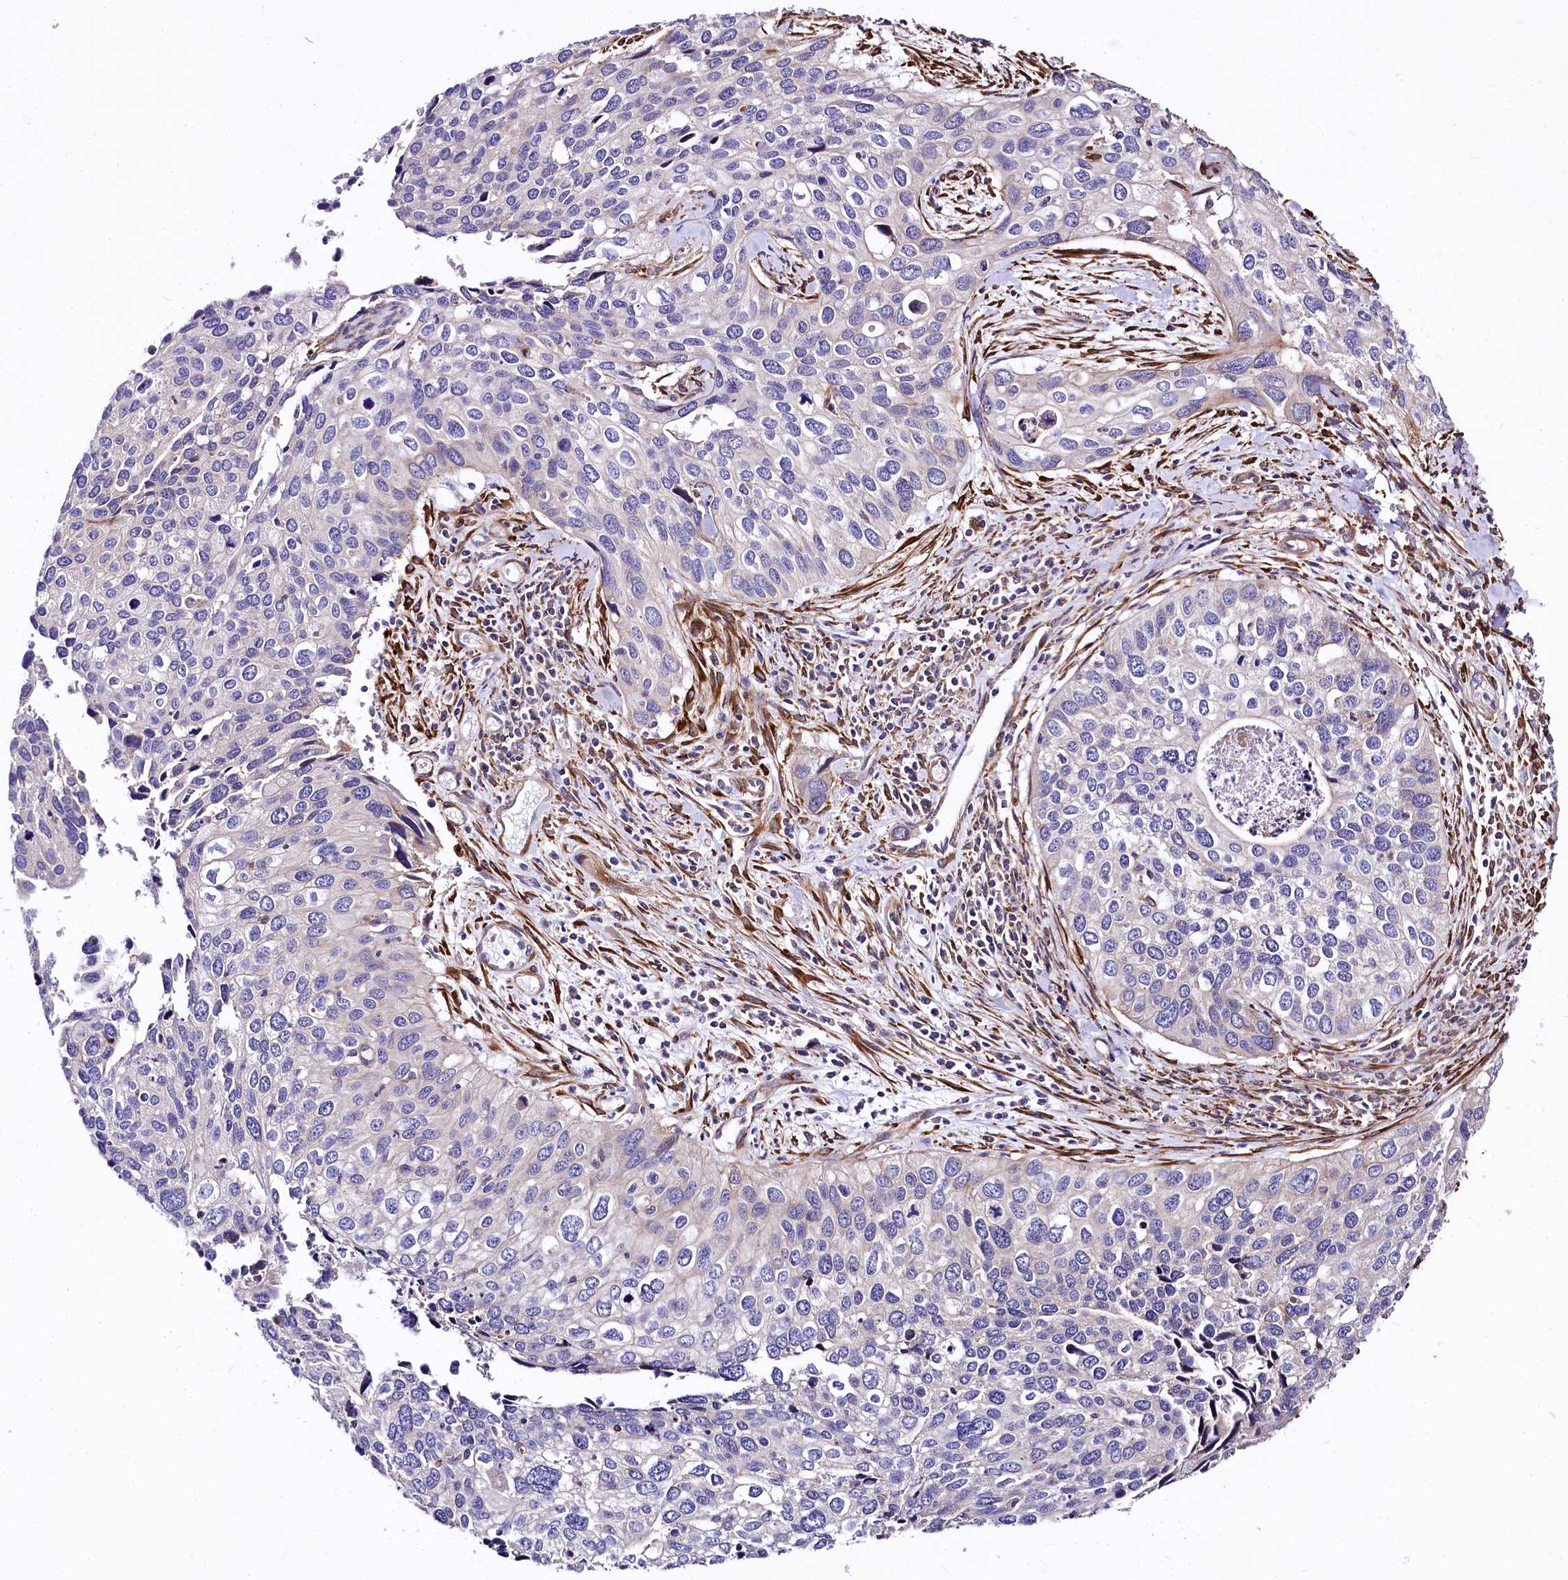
{"staining": {"intensity": "negative", "quantity": "none", "location": "none"}, "tissue": "cervical cancer", "cell_type": "Tumor cells", "image_type": "cancer", "snomed": [{"axis": "morphology", "description": "Squamous cell carcinoma, NOS"}, {"axis": "topography", "description": "Cervix"}], "caption": "A high-resolution histopathology image shows IHC staining of squamous cell carcinoma (cervical), which displays no significant positivity in tumor cells.", "gene": "FCHSD2", "patient": {"sex": "female", "age": 55}}